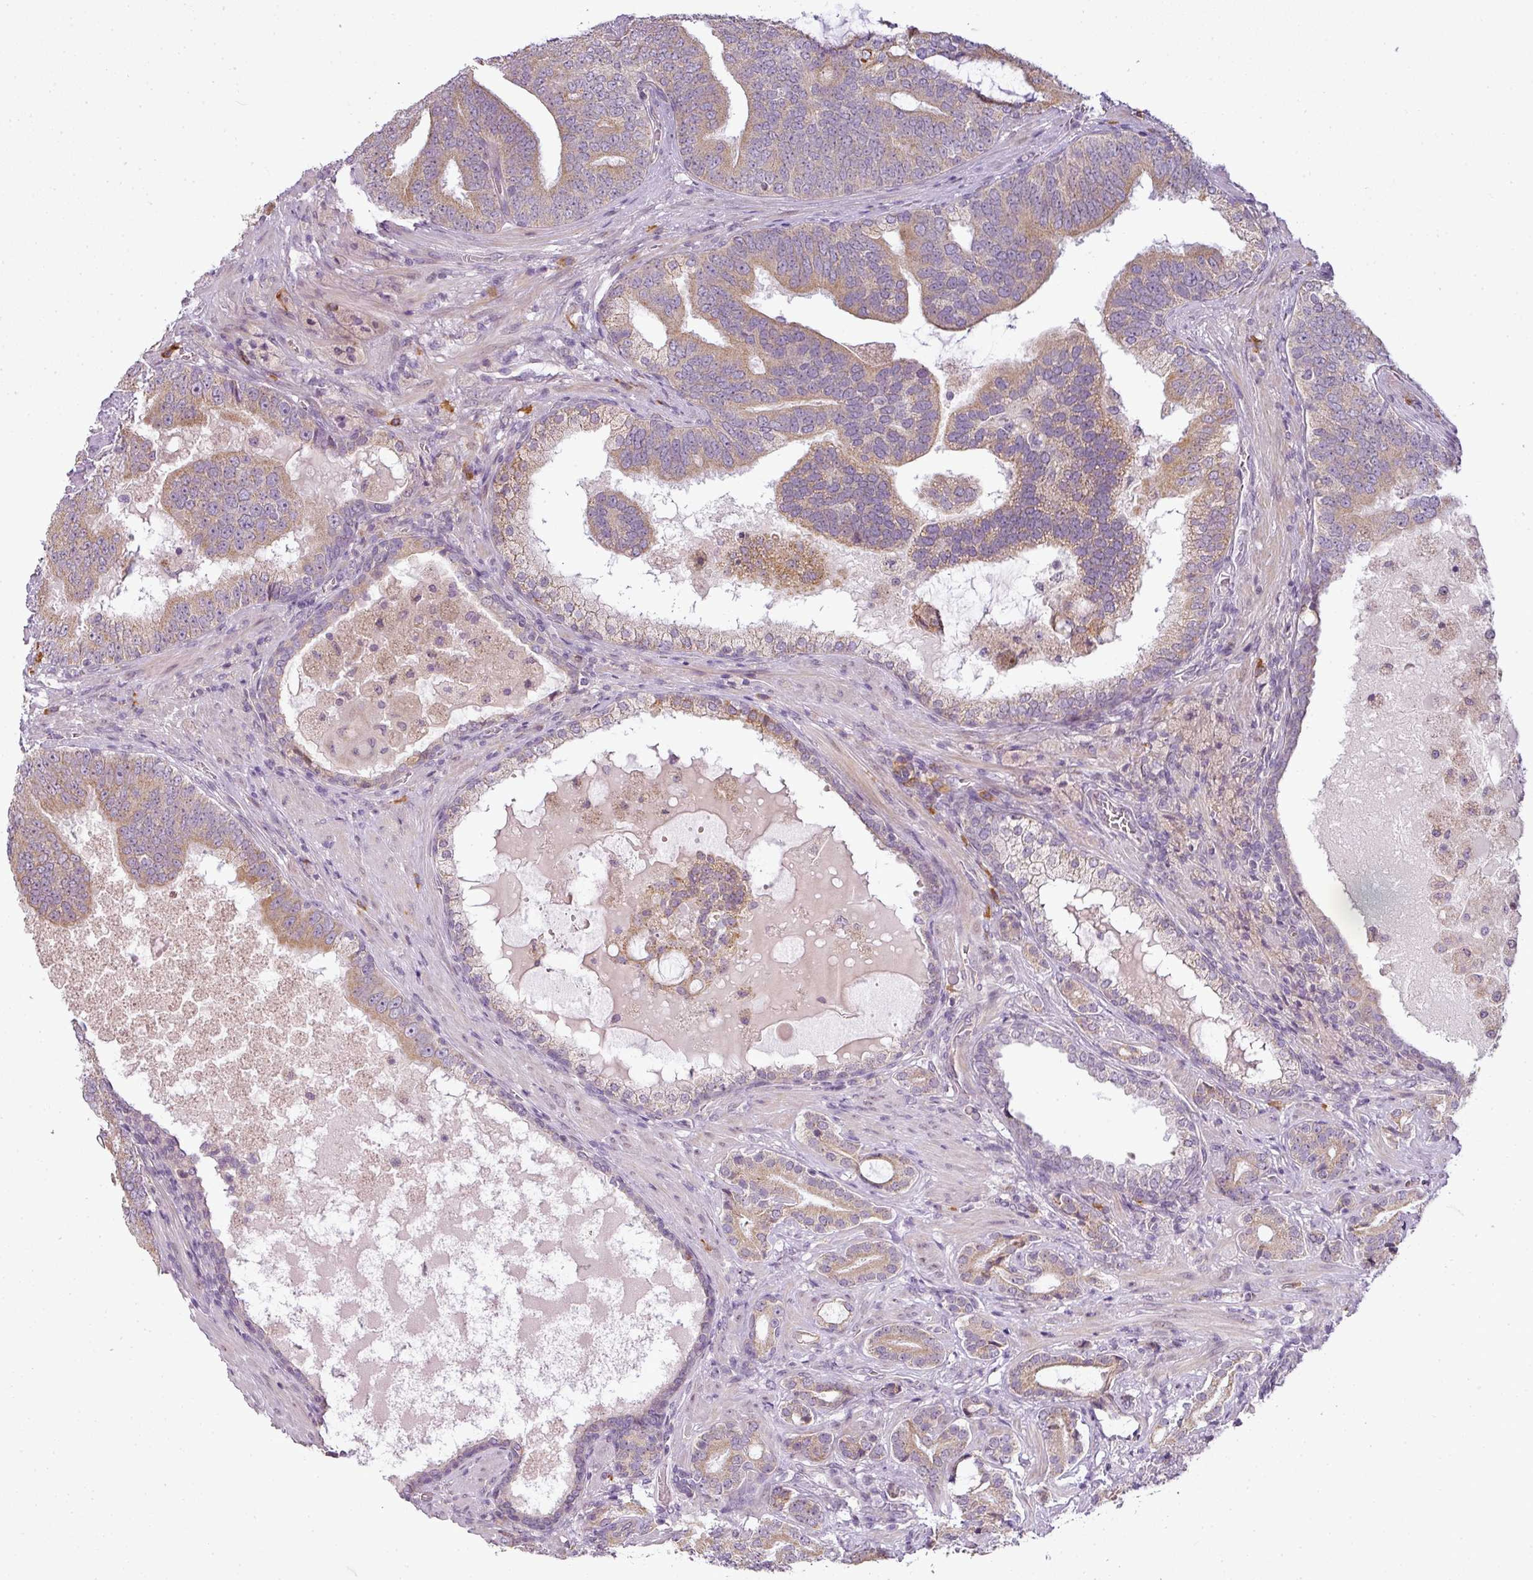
{"staining": {"intensity": "moderate", "quantity": ">75%", "location": "cytoplasmic/membranous"}, "tissue": "prostate cancer", "cell_type": "Tumor cells", "image_type": "cancer", "snomed": [{"axis": "morphology", "description": "Adenocarcinoma, High grade"}, {"axis": "topography", "description": "Prostate"}], "caption": "A histopathology image showing moderate cytoplasmic/membranous expression in about >75% of tumor cells in prostate cancer, as visualized by brown immunohistochemical staining.", "gene": "LY75", "patient": {"sex": "male", "age": 55}}